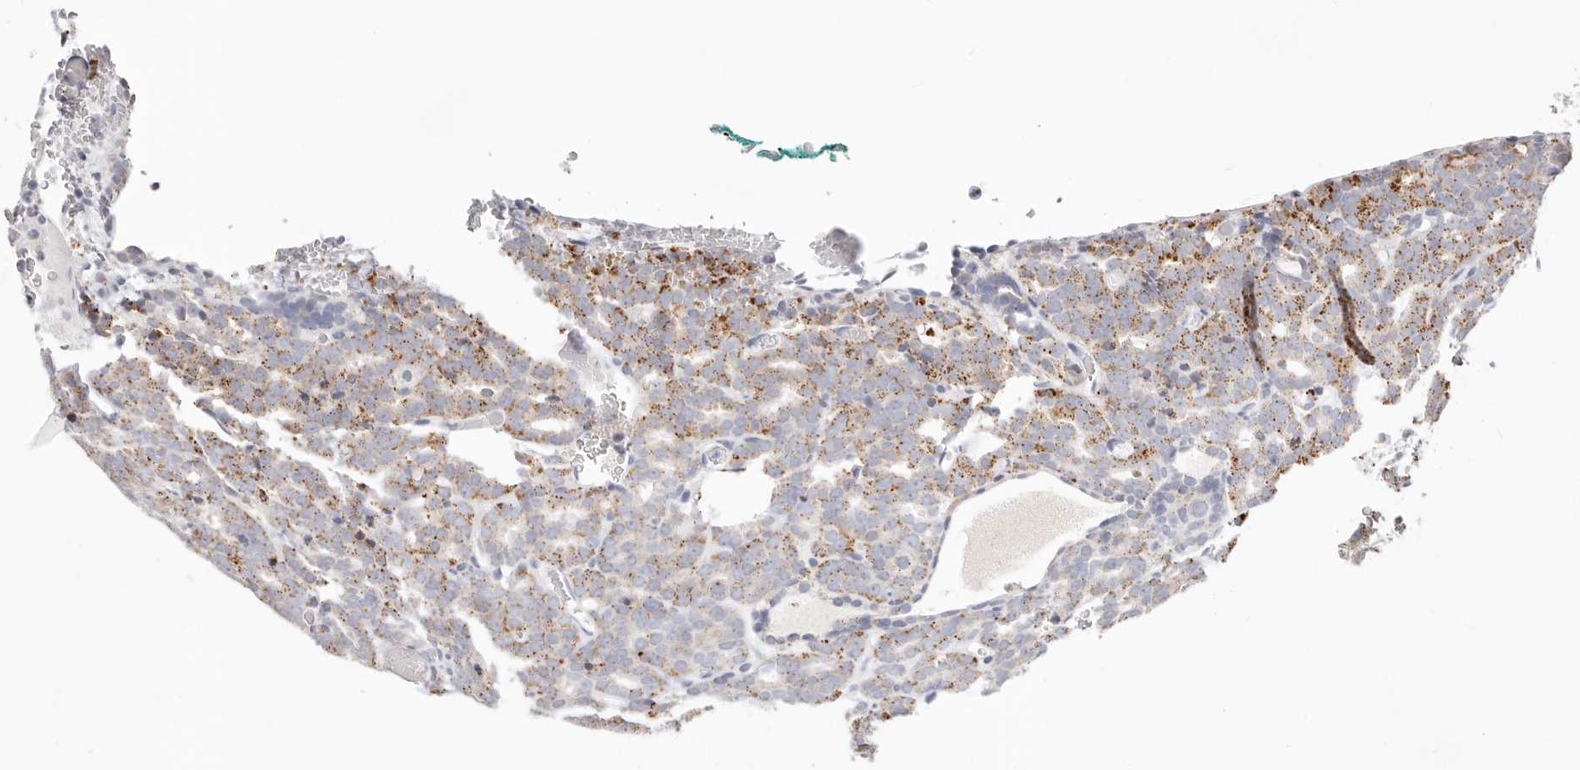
{"staining": {"intensity": "moderate", "quantity": "25%-75%", "location": "cytoplasmic/membranous"}, "tissue": "prostate cancer", "cell_type": "Tumor cells", "image_type": "cancer", "snomed": [{"axis": "morphology", "description": "Adenocarcinoma, High grade"}, {"axis": "topography", "description": "Prostate"}], "caption": "Immunohistochemical staining of prostate cancer exhibits medium levels of moderate cytoplasmic/membranous expression in approximately 25%-75% of tumor cells. (DAB IHC with brightfield microscopy, high magnification).", "gene": "STKLD1", "patient": {"sex": "male", "age": 62}}